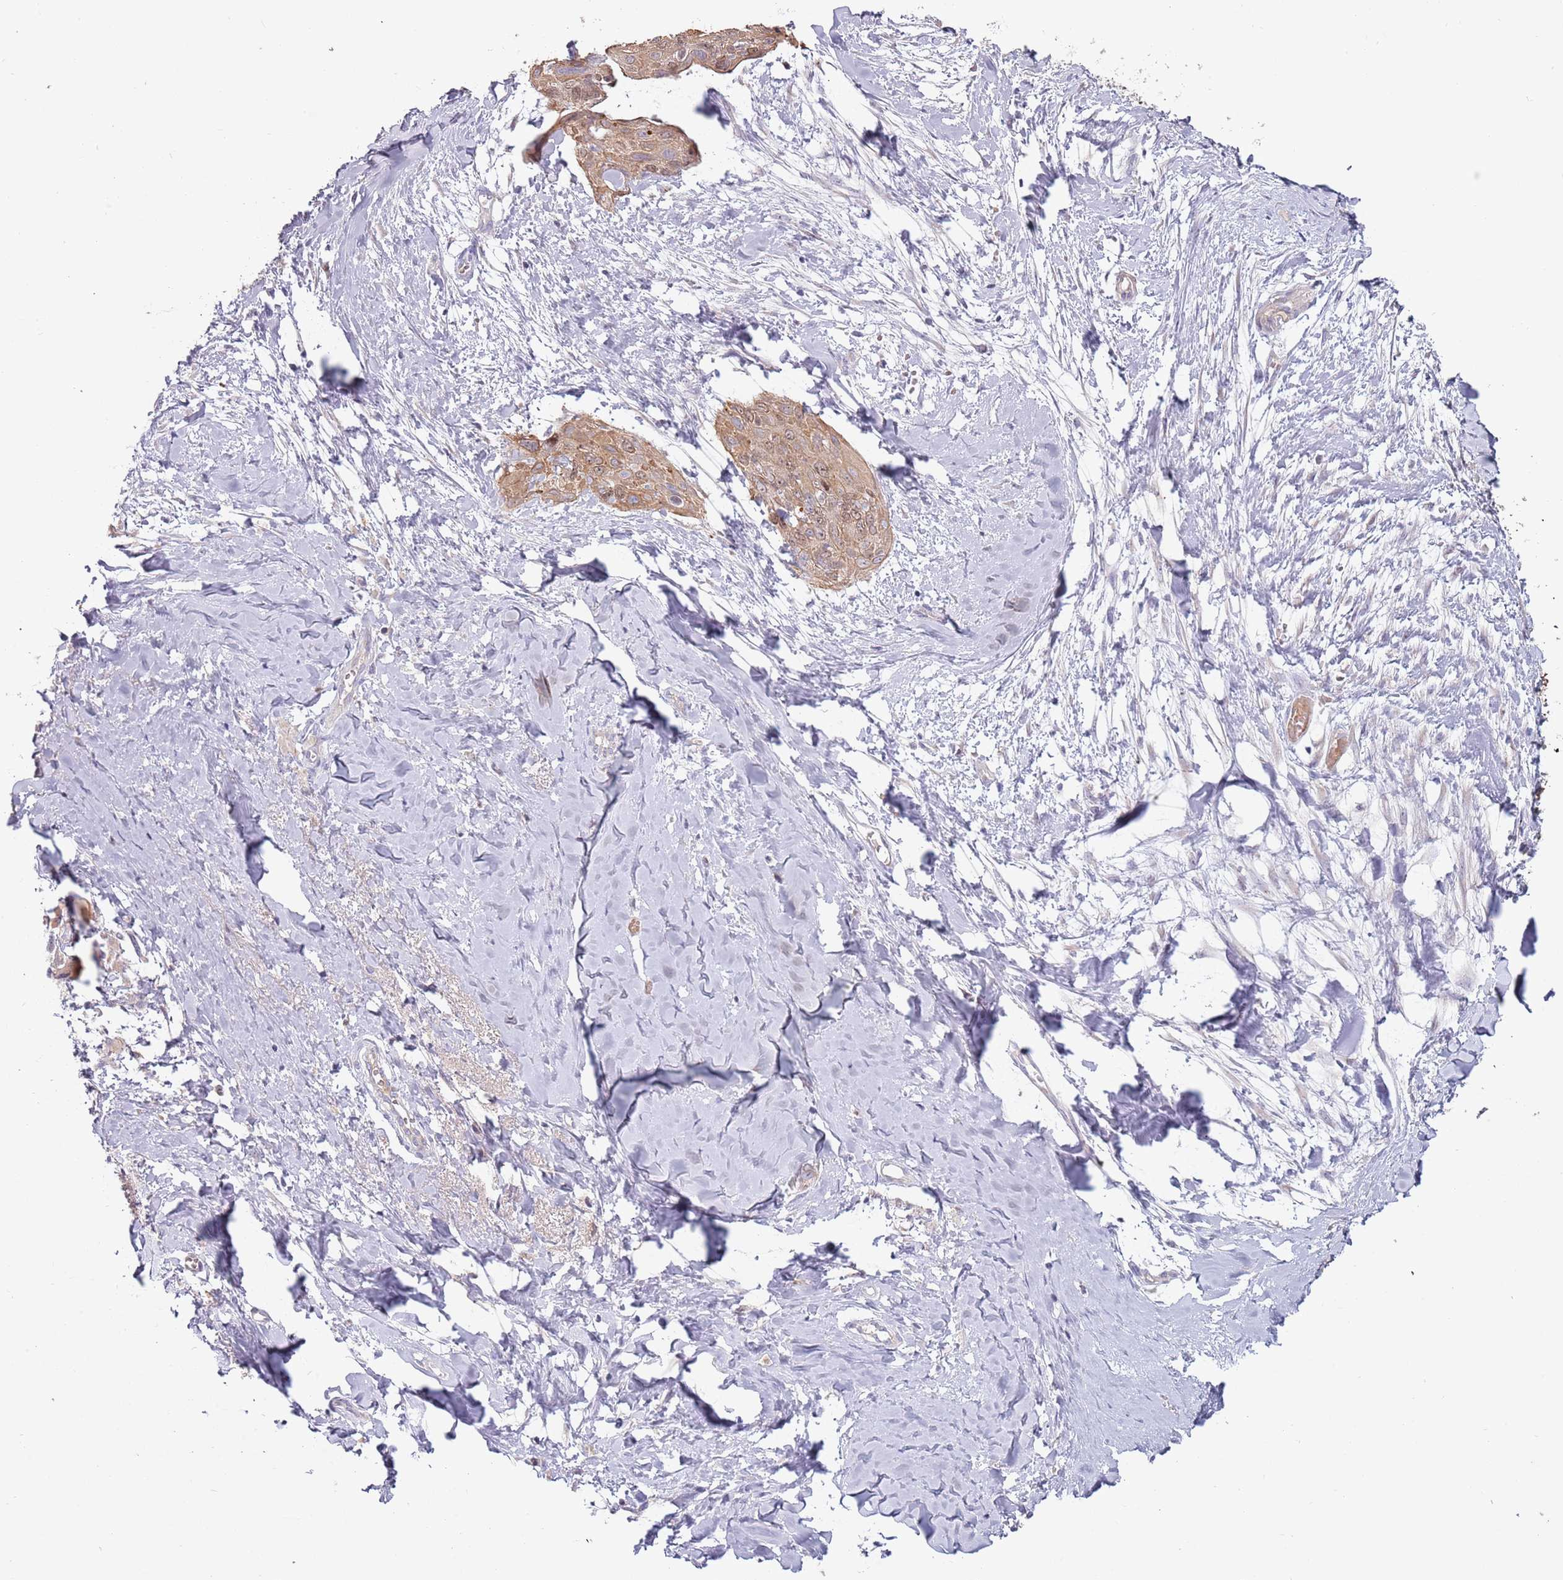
{"staining": {"intensity": "moderate", "quantity": ">75%", "location": "cytoplasmic/membranous"}, "tissue": "skin cancer", "cell_type": "Tumor cells", "image_type": "cancer", "snomed": [{"axis": "morphology", "description": "Squamous cell carcinoma, NOS"}, {"axis": "topography", "description": "Skin"}, {"axis": "topography", "description": "Vulva"}], "caption": "A brown stain shows moderate cytoplasmic/membranous positivity of a protein in human squamous cell carcinoma (skin) tumor cells.", "gene": "SYS1", "patient": {"sex": "female", "age": 85}}